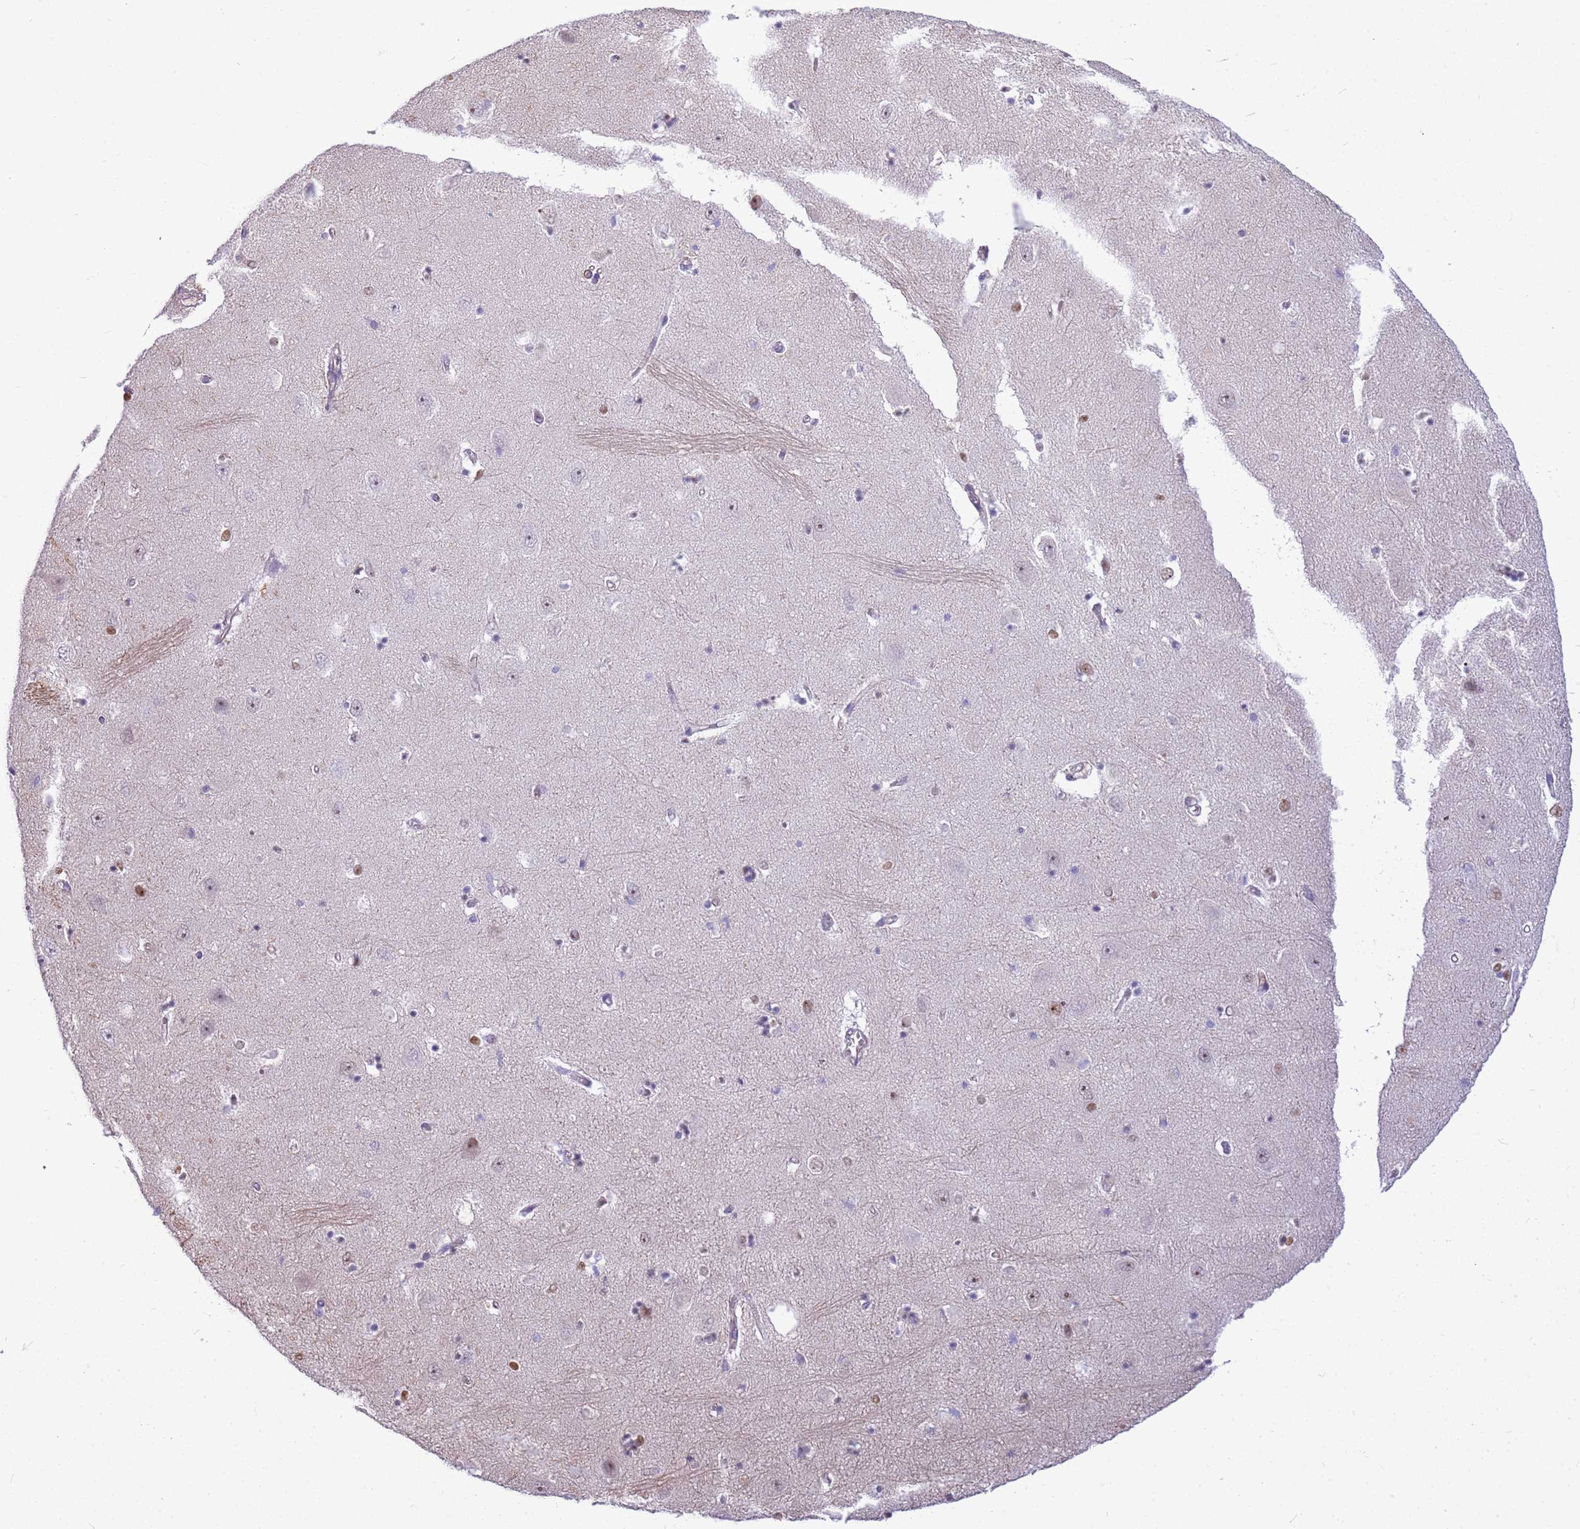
{"staining": {"intensity": "moderate", "quantity": "<25%", "location": "nuclear"}, "tissue": "hippocampus", "cell_type": "Glial cells", "image_type": "normal", "snomed": [{"axis": "morphology", "description": "Normal tissue, NOS"}, {"axis": "topography", "description": "Hippocampus"}], "caption": "Protein analysis of benign hippocampus exhibits moderate nuclear expression in about <25% of glial cells.", "gene": "DHX32", "patient": {"sex": "female", "age": 64}}